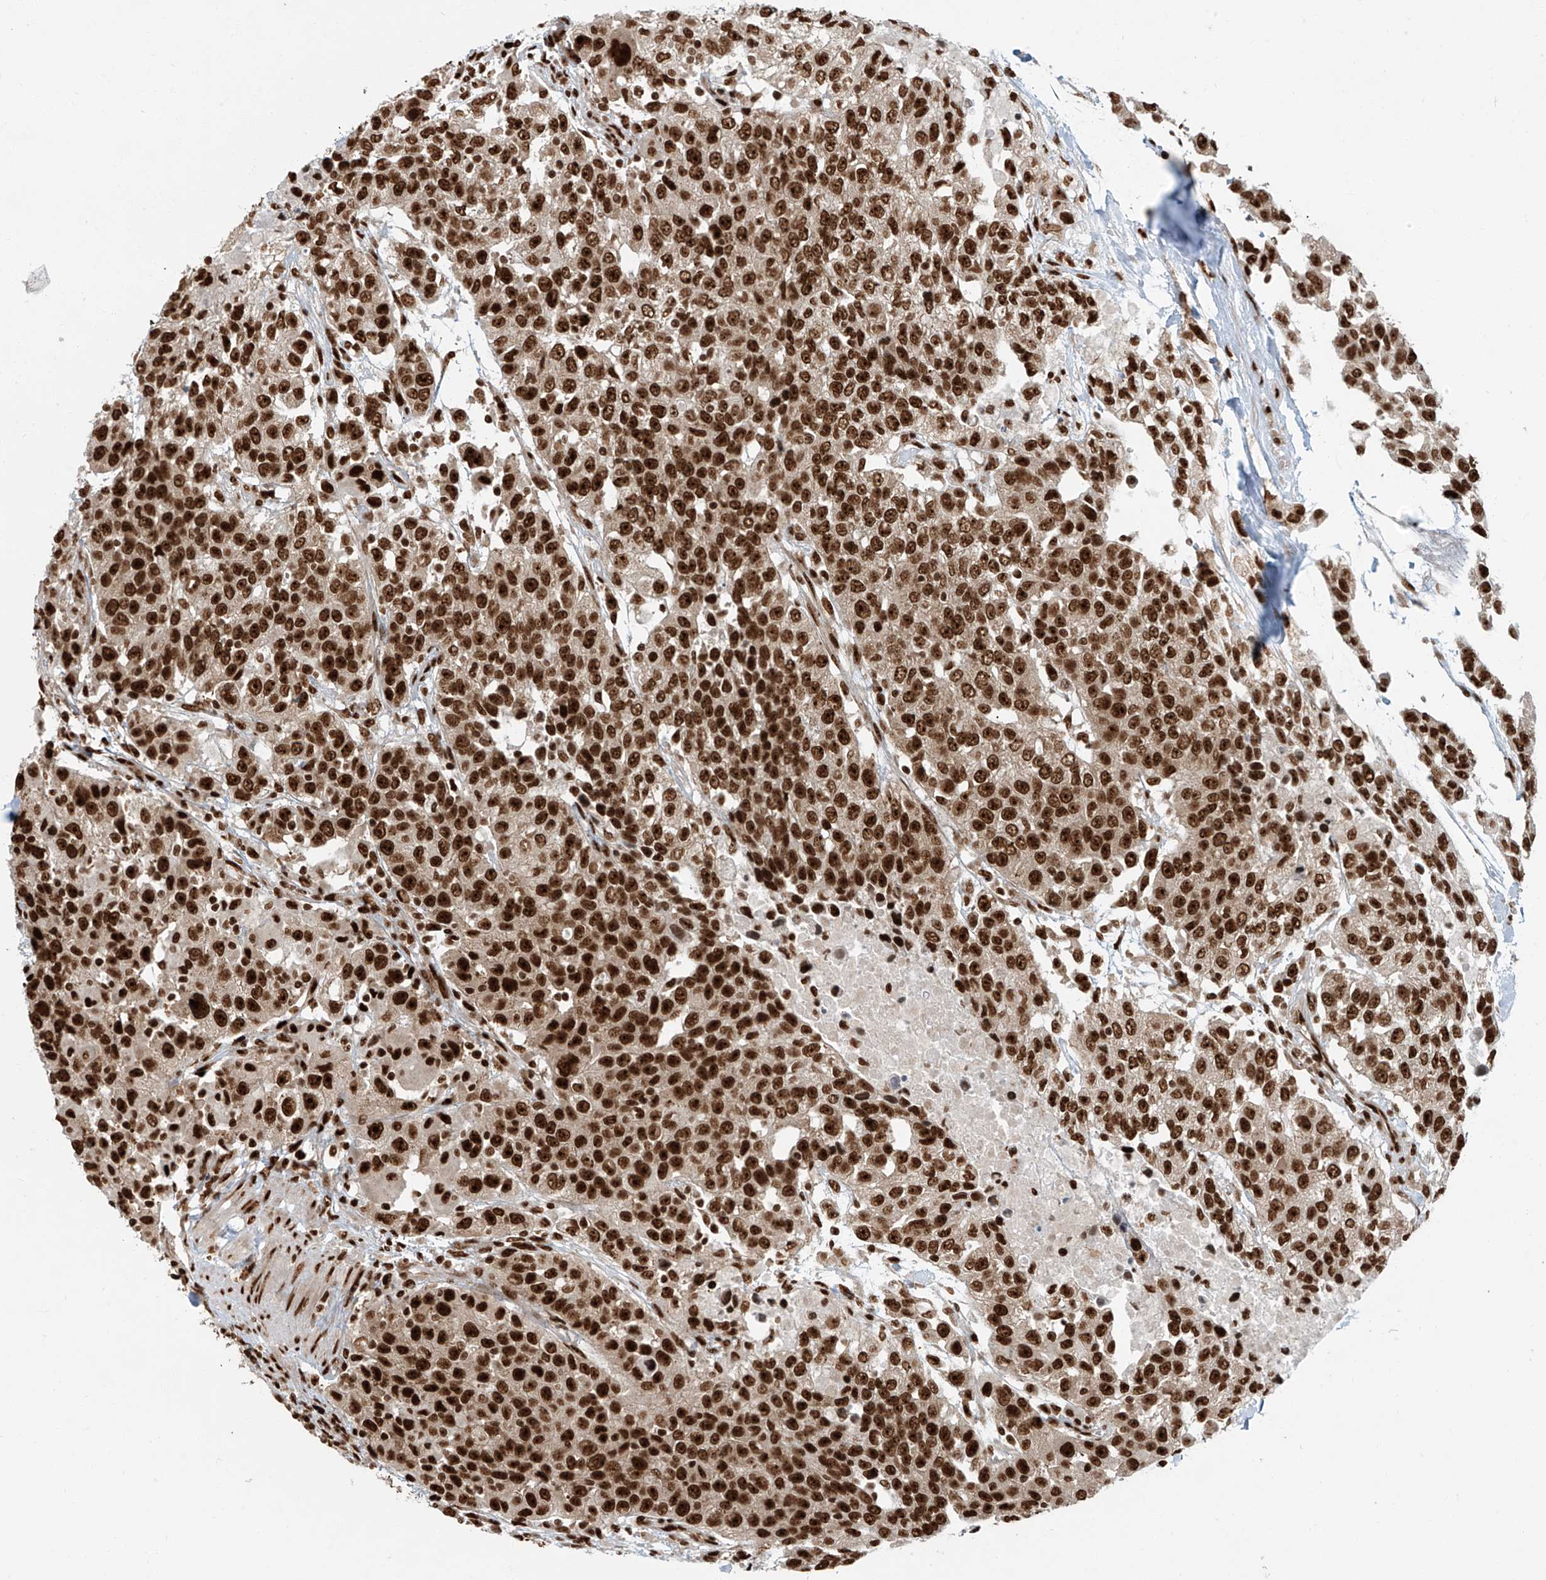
{"staining": {"intensity": "strong", "quantity": ">75%", "location": "nuclear"}, "tissue": "urothelial cancer", "cell_type": "Tumor cells", "image_type": "cancer", "snomed": [{"axis": "morphology", "description": "Urothelial carcinoma, High grade"}, {"axis": "topography", "description": "Urinary bladder"}], "caption": "IHC of urothelial carcinoma (high-grade) reveals high levels of strong nuclear expression in about >75% of tumor cells.", "gene": "FAM193B", "patient": {"sex": "female", "age": 80}}